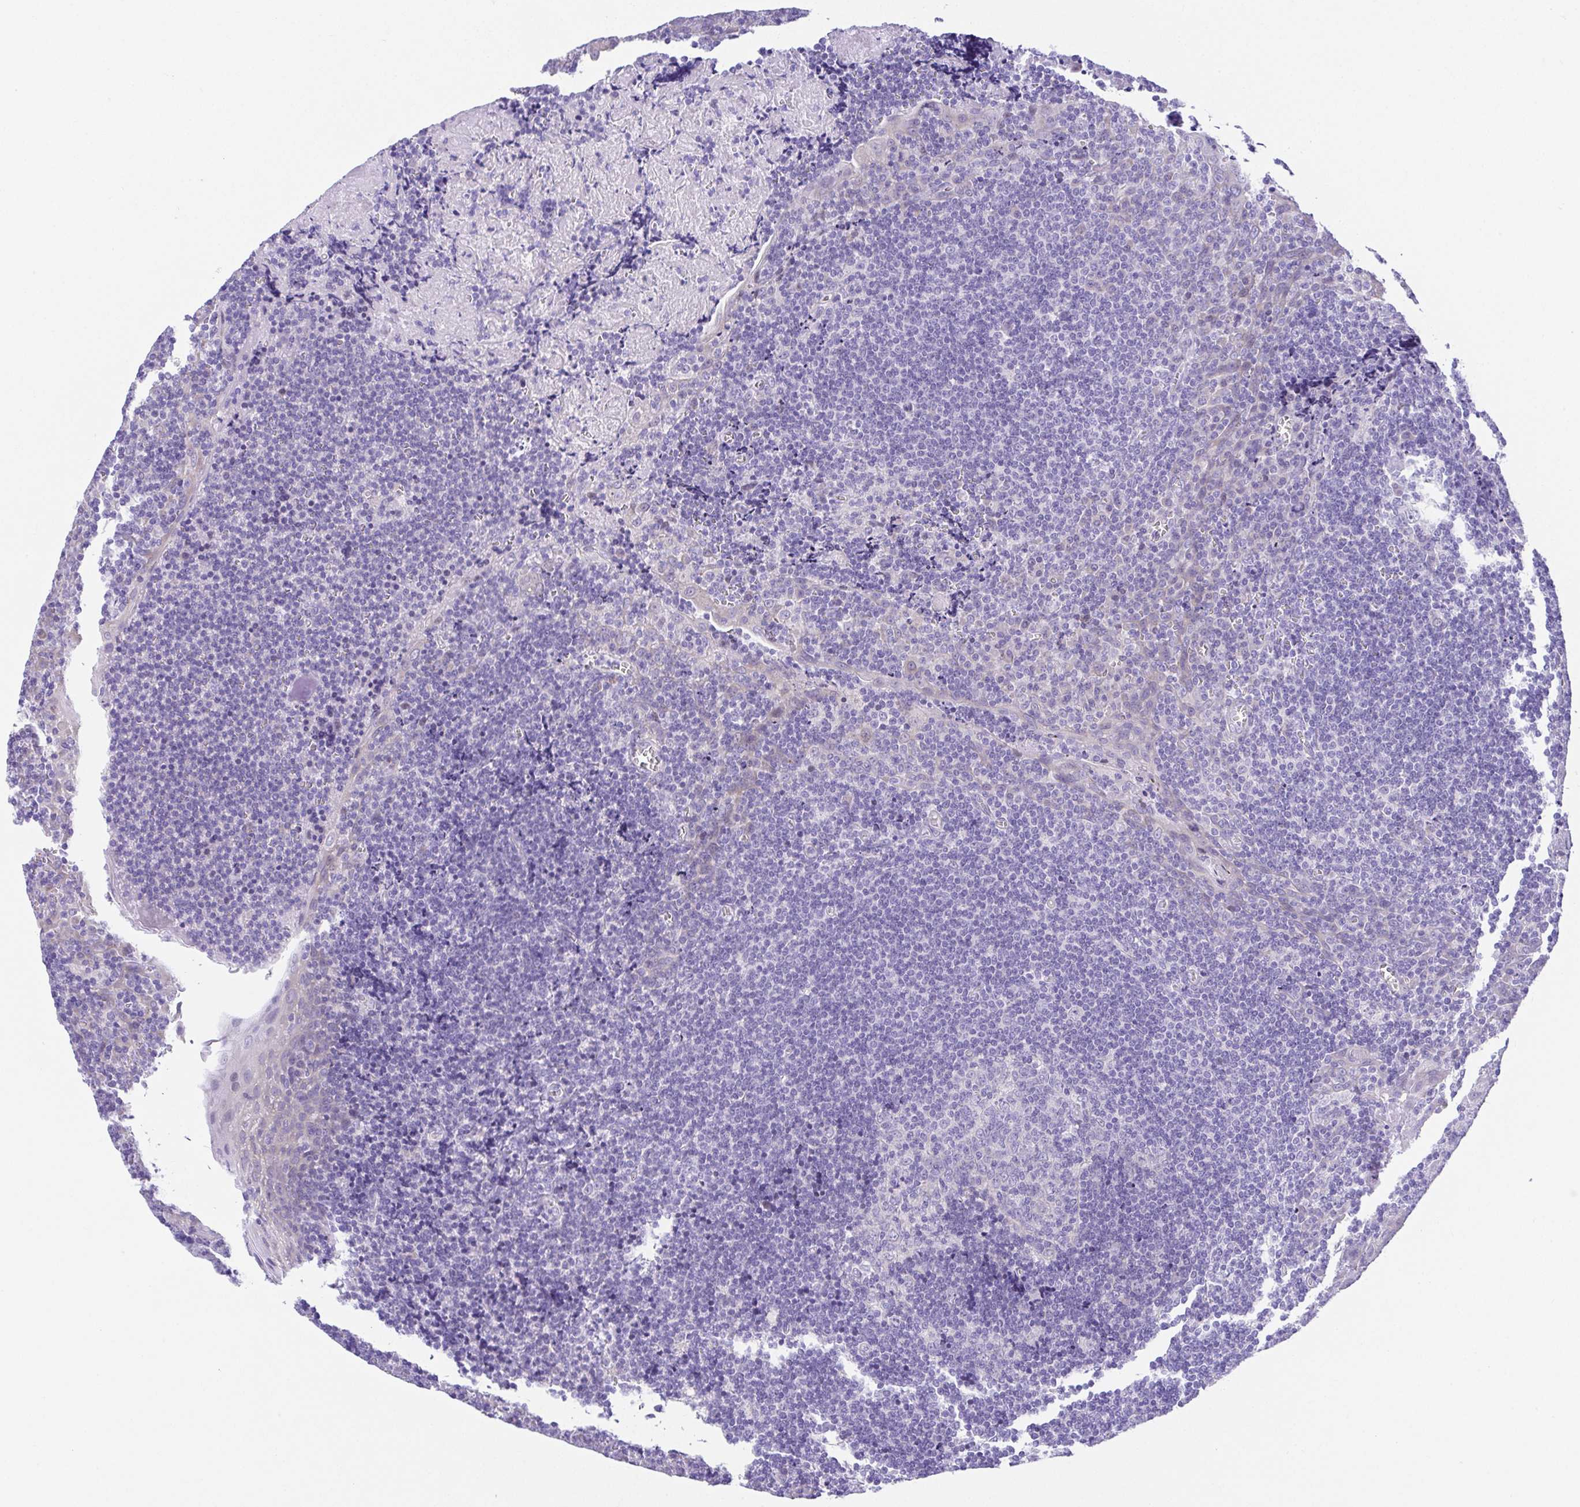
{"staining": {"intensity": "negative", "quantity": "none", "location": "none"}, "tissue": "tonsil", "cell_type": "Germinal center cells", "image_type": "normal", "snomed": [{"axis": "morphology", "description": "Normal tissue, NOS"}, {"axis": "morphology", "description": "Inflammation, NOS"}, {"axis": "topography", "description": "Tonsil"}], "caption": "This is an immunohistochemistry (IHC) photomicrograph of normal human tonsil. There is no staining in germinal center cells.", "gene": "LUZP4", "patient": {"sex": "female", "age": 31}}